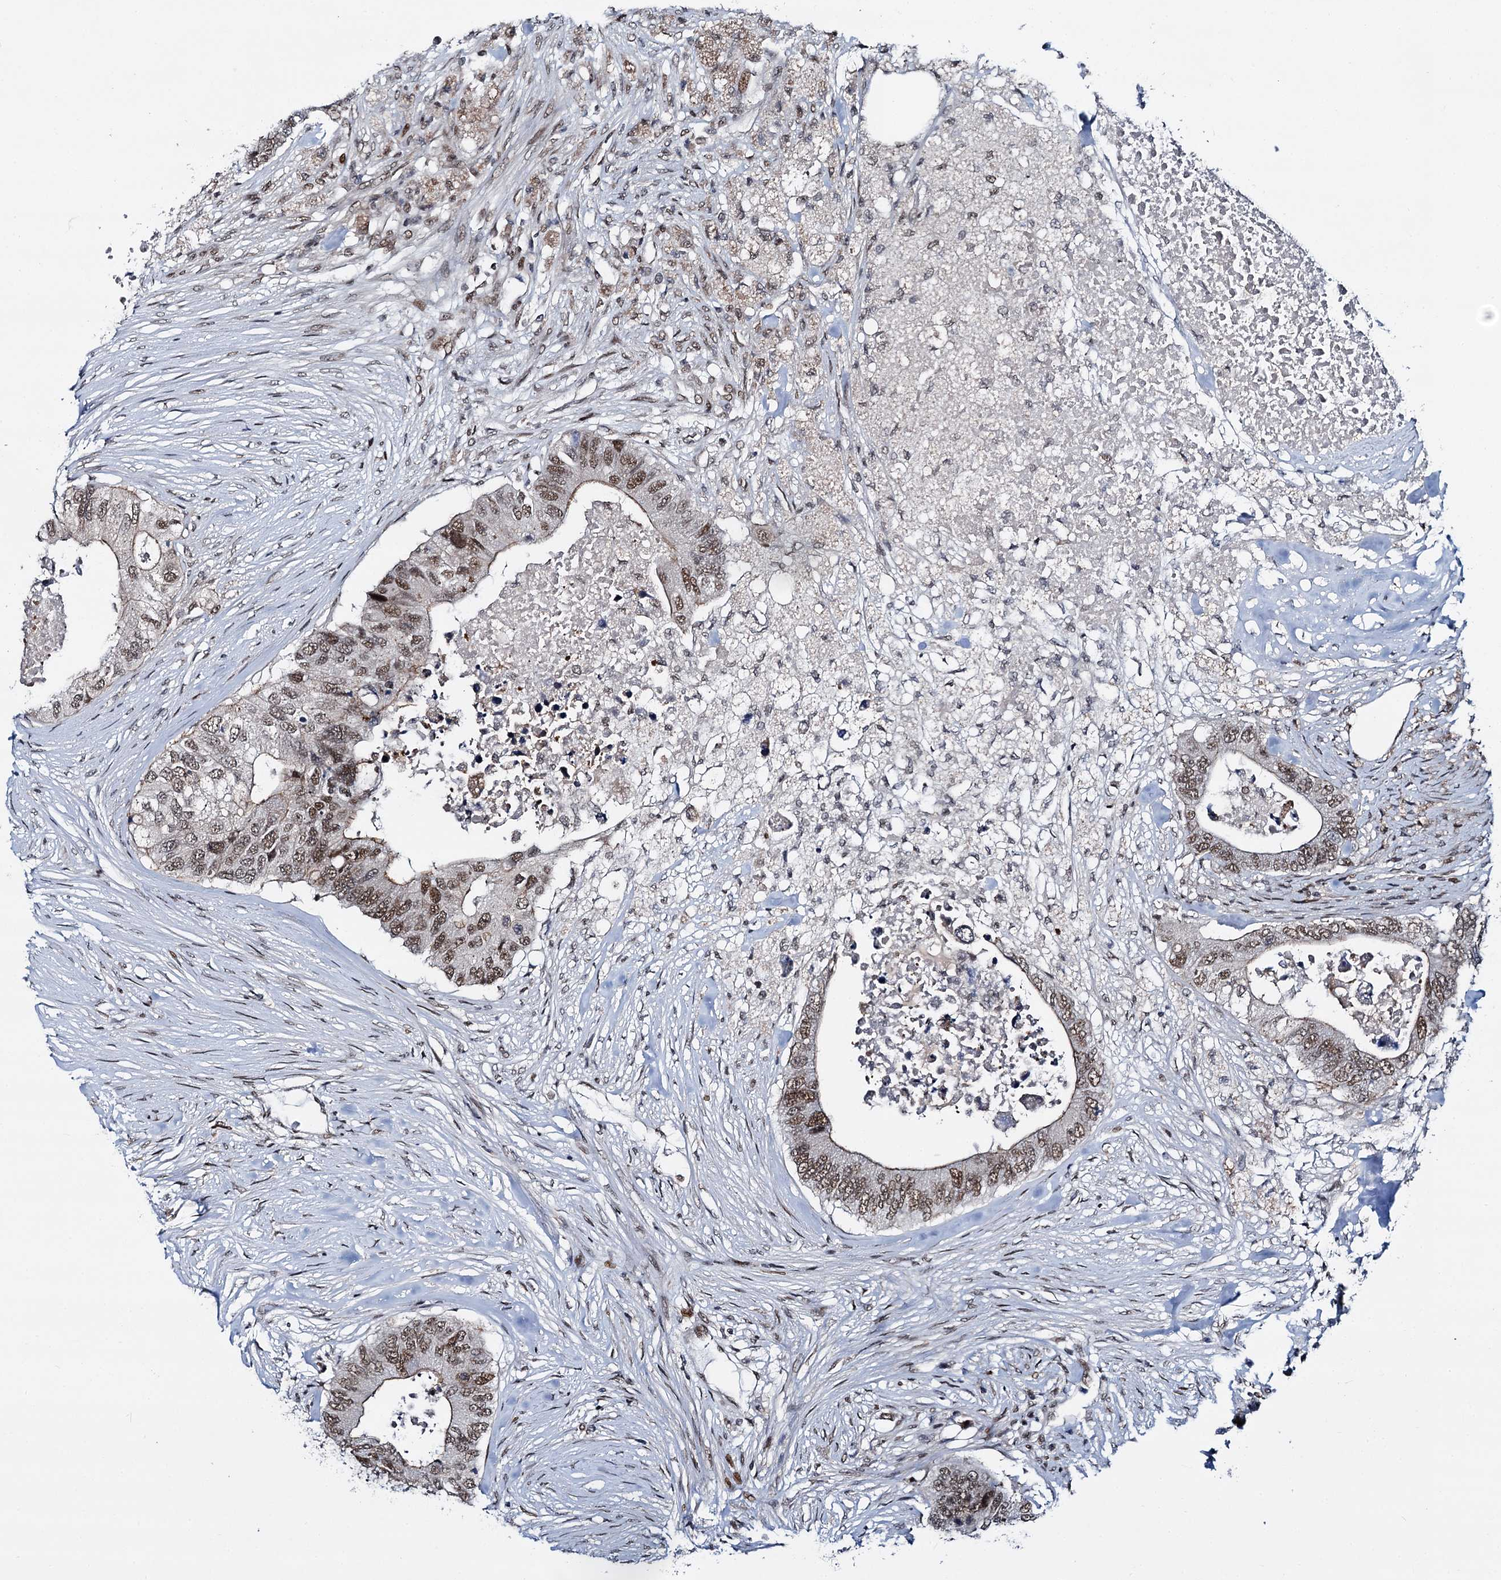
{"staining": {"intensity": "moderate", "quantity": ">75%", "location": "nuclear"}, "tissue": "colorectal cancer", "cell_type": "Tumor cells", "image_type": "cancer", "snomed": [{"axis": "morphology", "description": "Adenocarcinoma, NOS"}, {"axis": "topography", "description": "Colon"}], "caption": "IHC histopathology image of neoplastic tissue: colorectal adenocarcinoma stained using immunohistochemistry reveals medium levels of moderate protein expression localized specifically in the nuclear of tumor cells, appearing as a nuclear brown color.", "gene": "RUFY2", "patient": {"sex": "male", "age": 71}}